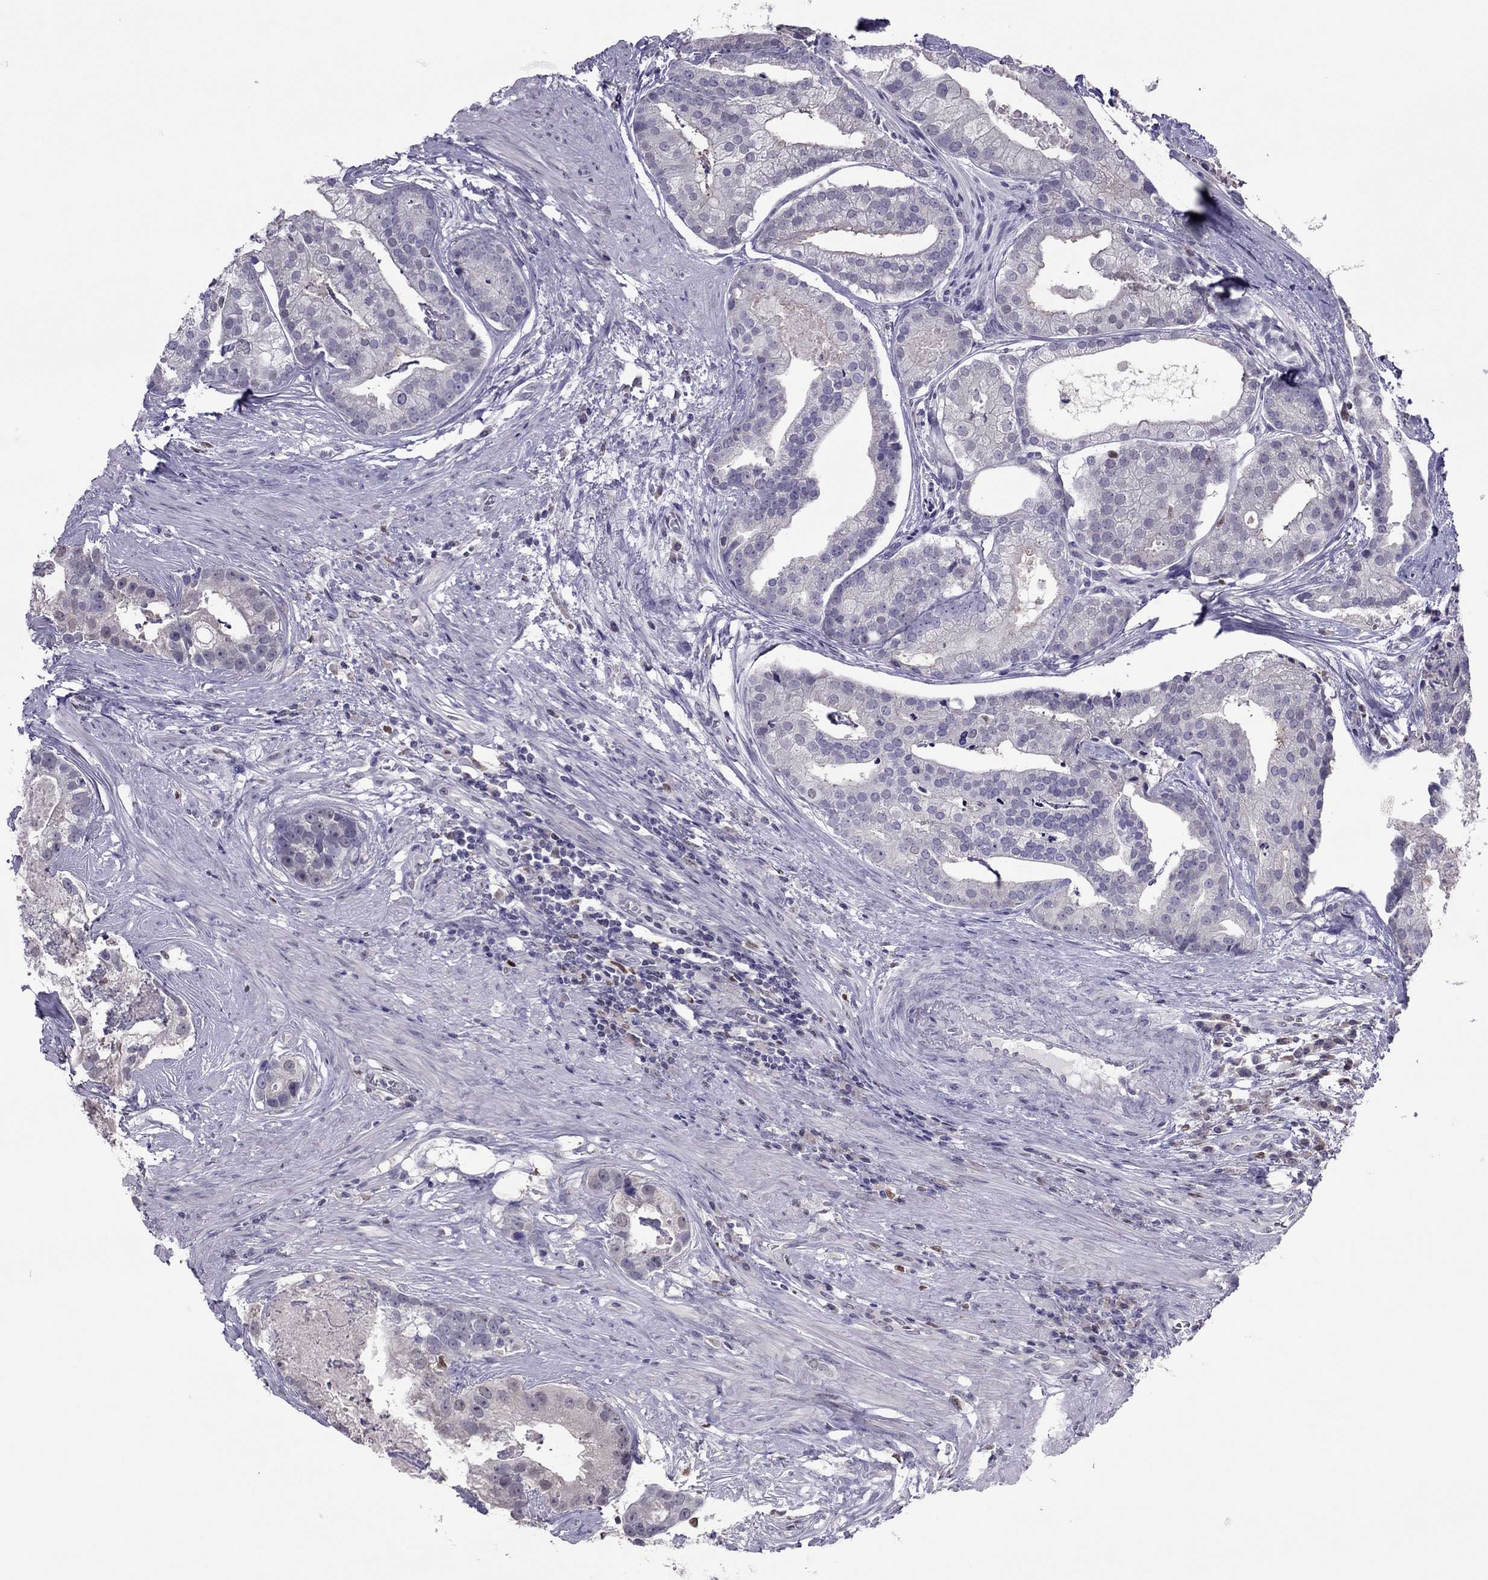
{"staining": {"intensity": "negative", "quantity": "none", "location": "none"}, "tissue": "prostate cancer", "cell_type": "Tumor cells", "image_type": "cancer", "snomed": [{"axis": "morphology", "description": "Adenocarcinoma, NOS"}, {"axis": "topography", "description": "Prostate and seminal vesicle, NOS"}, {"axis": "topography", "description": "Prostate"}], "caption": "There is no significant expression in tumor cells of adenocarcinoma (prostate).", "gene": "SPINT3", "patient": {"sex": "male", "age": 44}}